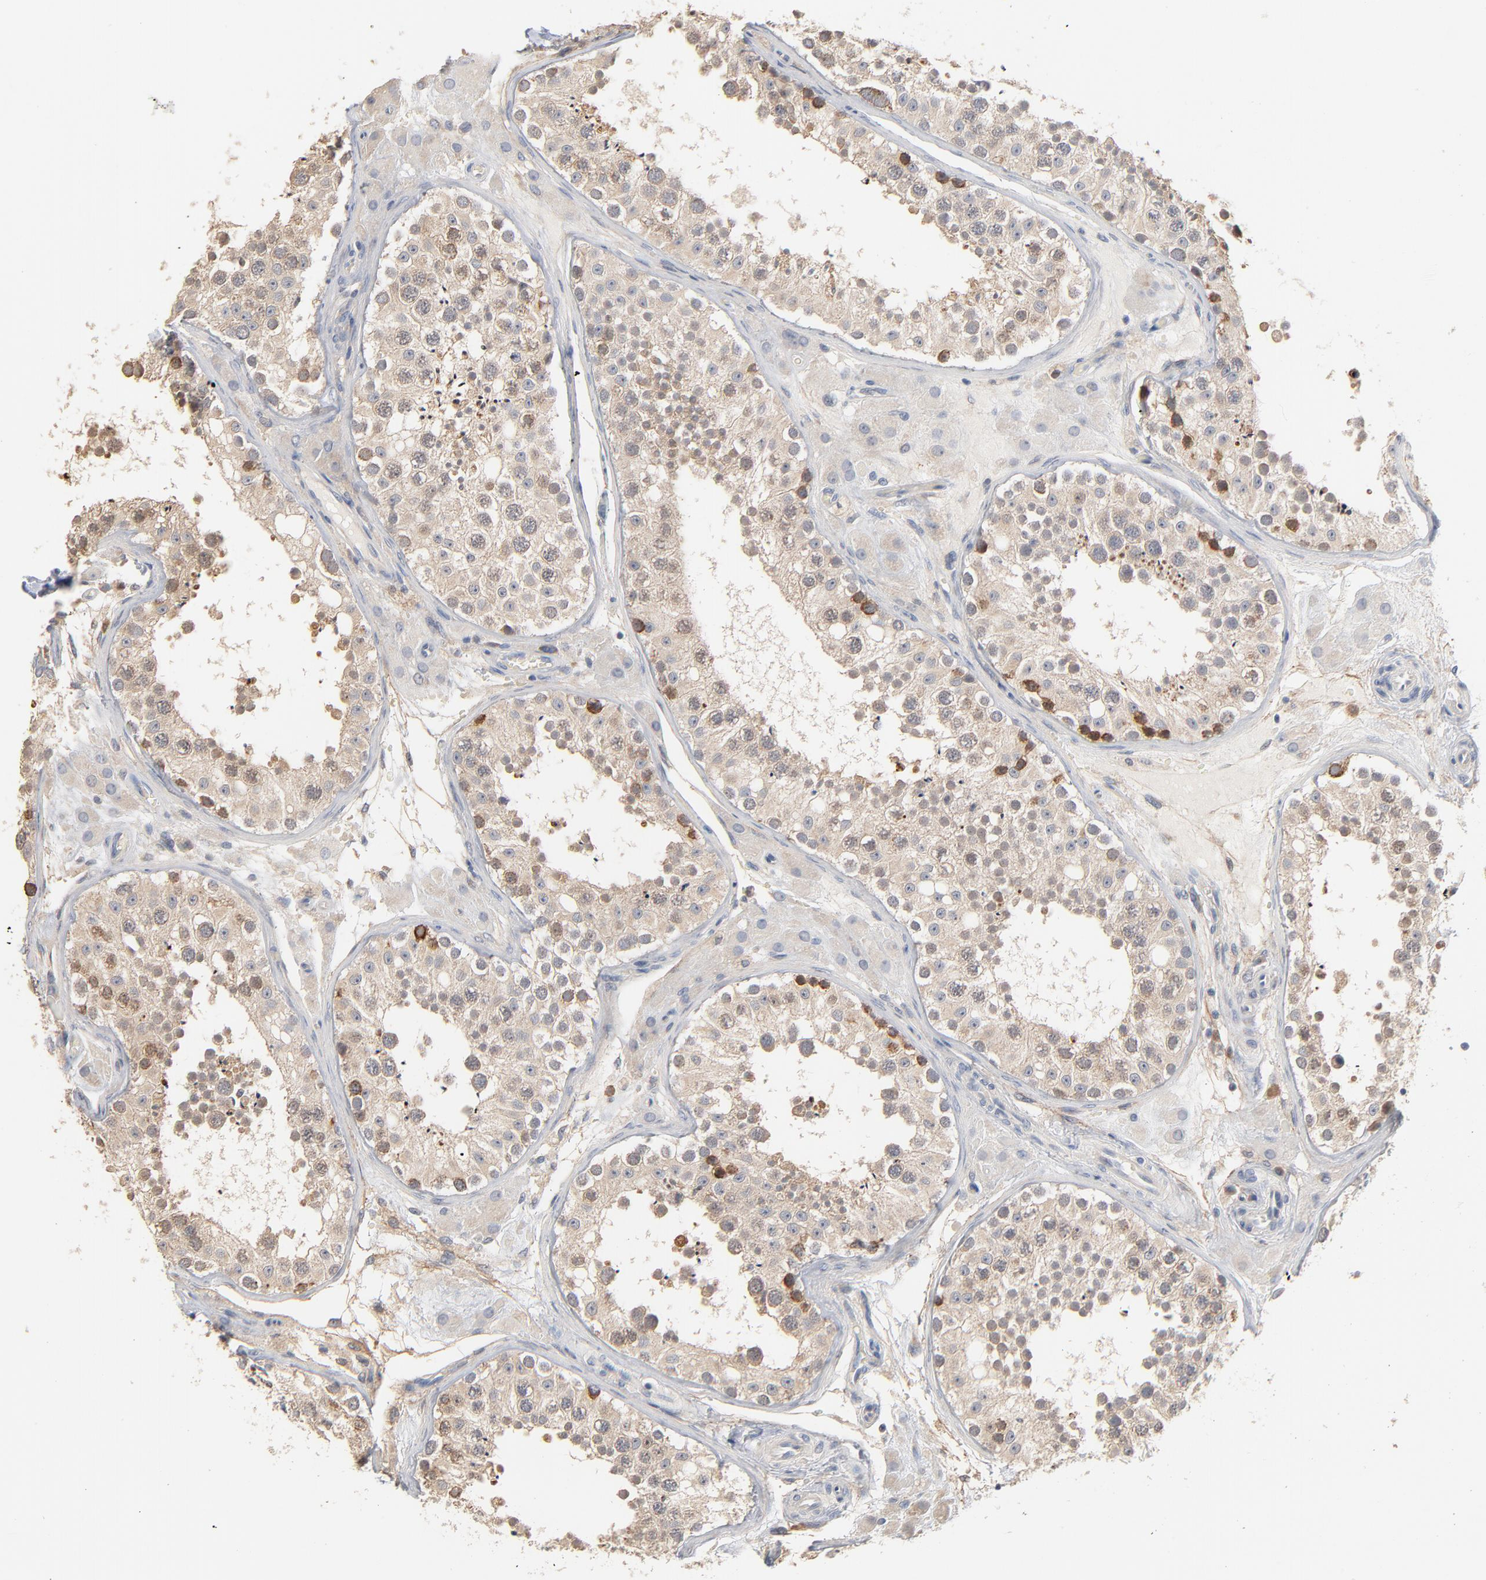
{"staining": {"intensity": "strong", "quantity": "<25%", "location": "cytoplasmic/membranous"}, "tissue": "testis", "cell_type": "Cells in seminiferous ducts", "image_type": "normal", "snomed": [{"axis": "morphology", "description": "Normal tissue, NOS"}, {"axis": "topography", "description": "Testis"}], "caption": "Protein analysis of unremarkable testis exhibits strong cytoplasmic/membranous staining in about <25% of cells in seminiferous ducts.", "gene": "ZDHHC8", "patient": {"sex": "male", "age": 26}}